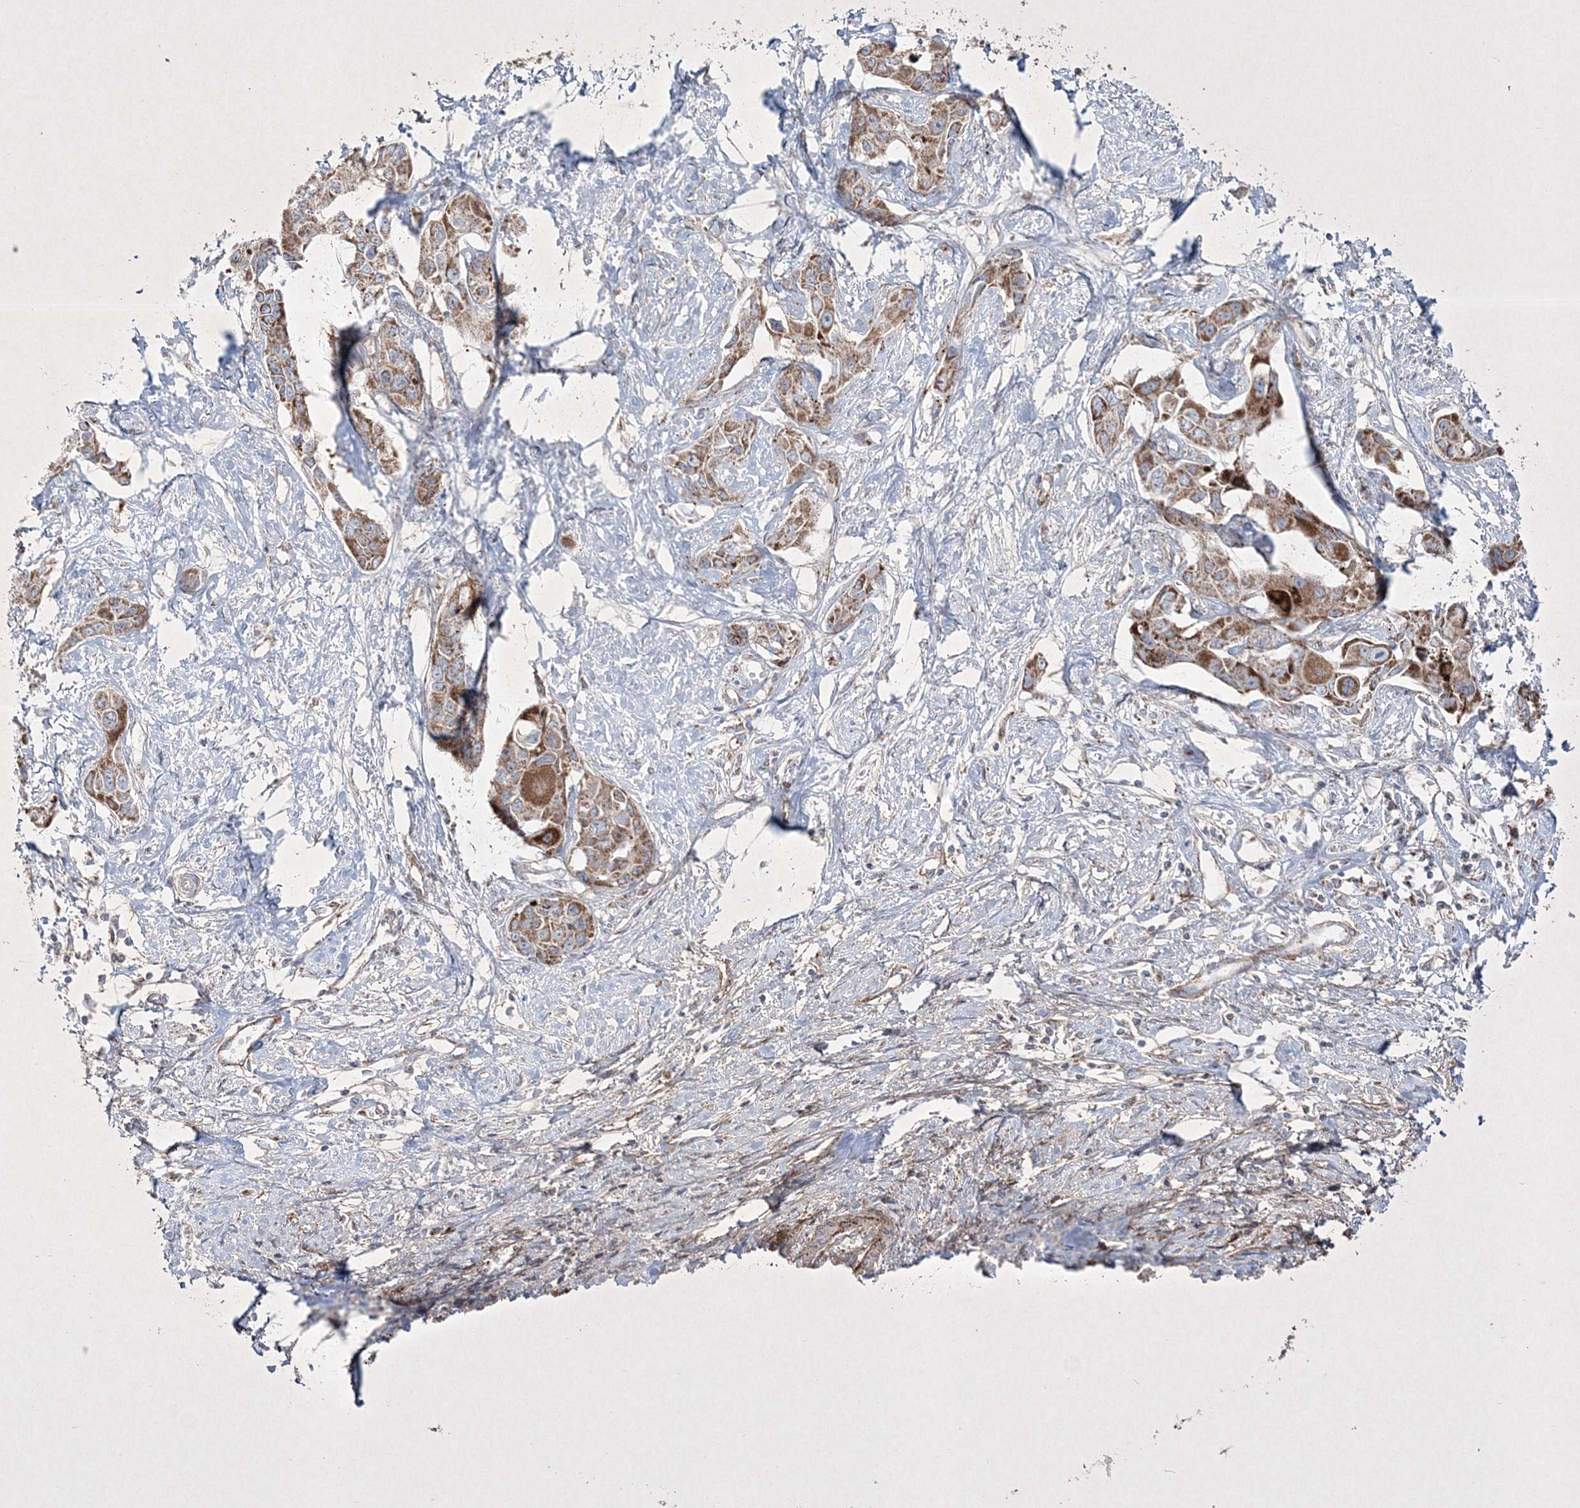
{"staining": {"intensity": "moderate", "quantity": ">75%", "location": "cytoplasmic/membranous"}, "tissue": "liver cancer", "cell_type": "Tumor cells", "image_type": "cancer", "snomed": [{"axis": "morphology", "description": "Cholangiocarcinoma"}, {"axis": "topography", "description": "Liver"}], "caption": "A photomicrograph of cholangiocarcinoma (liver) stained for a protein exhibits moderate cytoplasmic/membranous brown staining in tumor cells.", "gene": "RICTOR", "patient": {"sex": "male", "age": 59}}